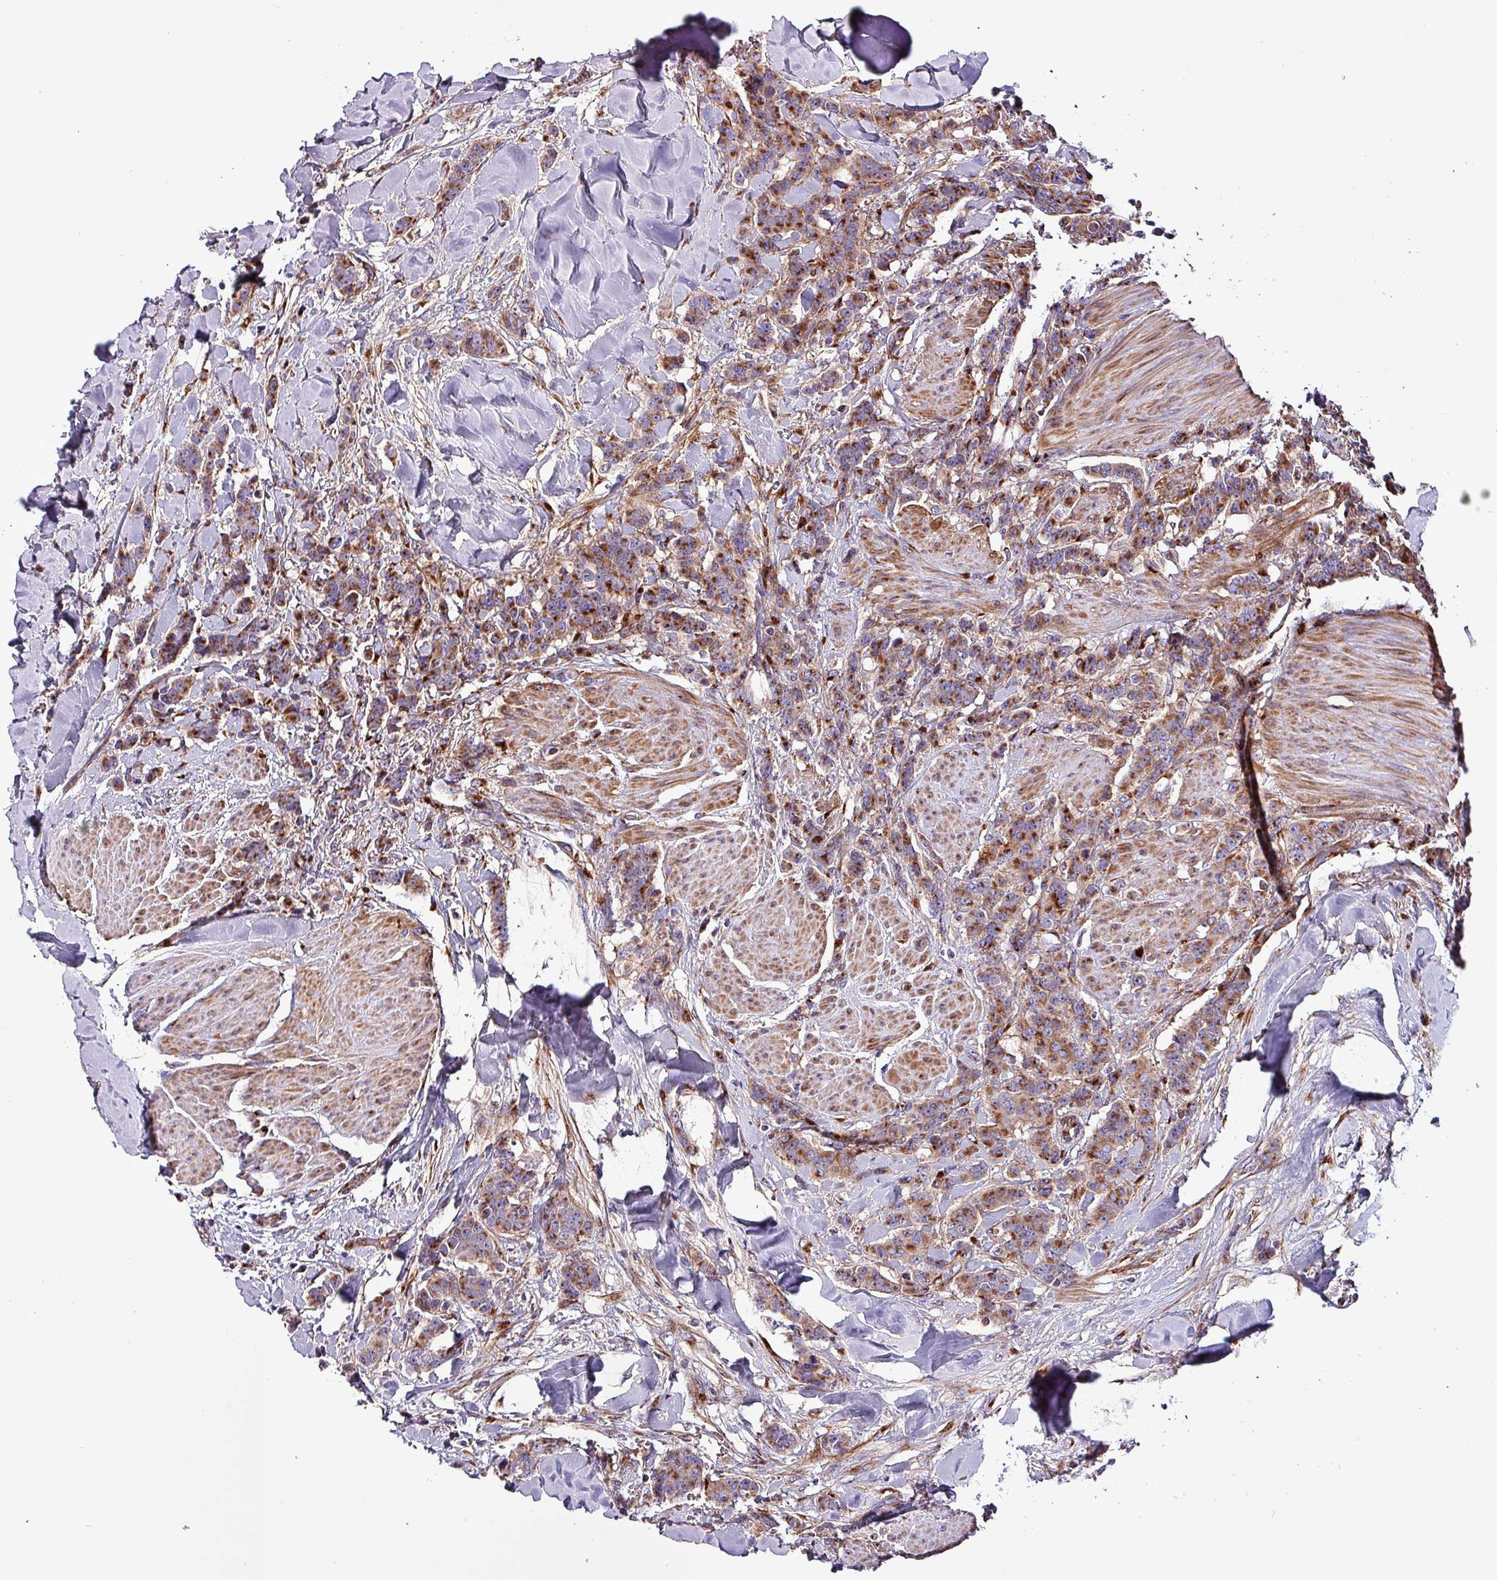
{"staining": {"intensity": "moderate", "quantity": ">75%", "location": "cytoplasmic/membranous"}, "tissue": "breast cancer", "cell_type": "Tumor cells", "image_type": "cancer", "snomed": [{"axis": "morphology", "description": "Duct carcinoma"}, {"axis": "topography", "description": "Breast"}], "caption": "Protein expression analysis of breast intraductal carcinoma exhibits moderate cytoplasmic/membranous staining in about >75% of tumor cells.", "gene": "VAMP4", "patient": {"sex": "female", "age": 40}}